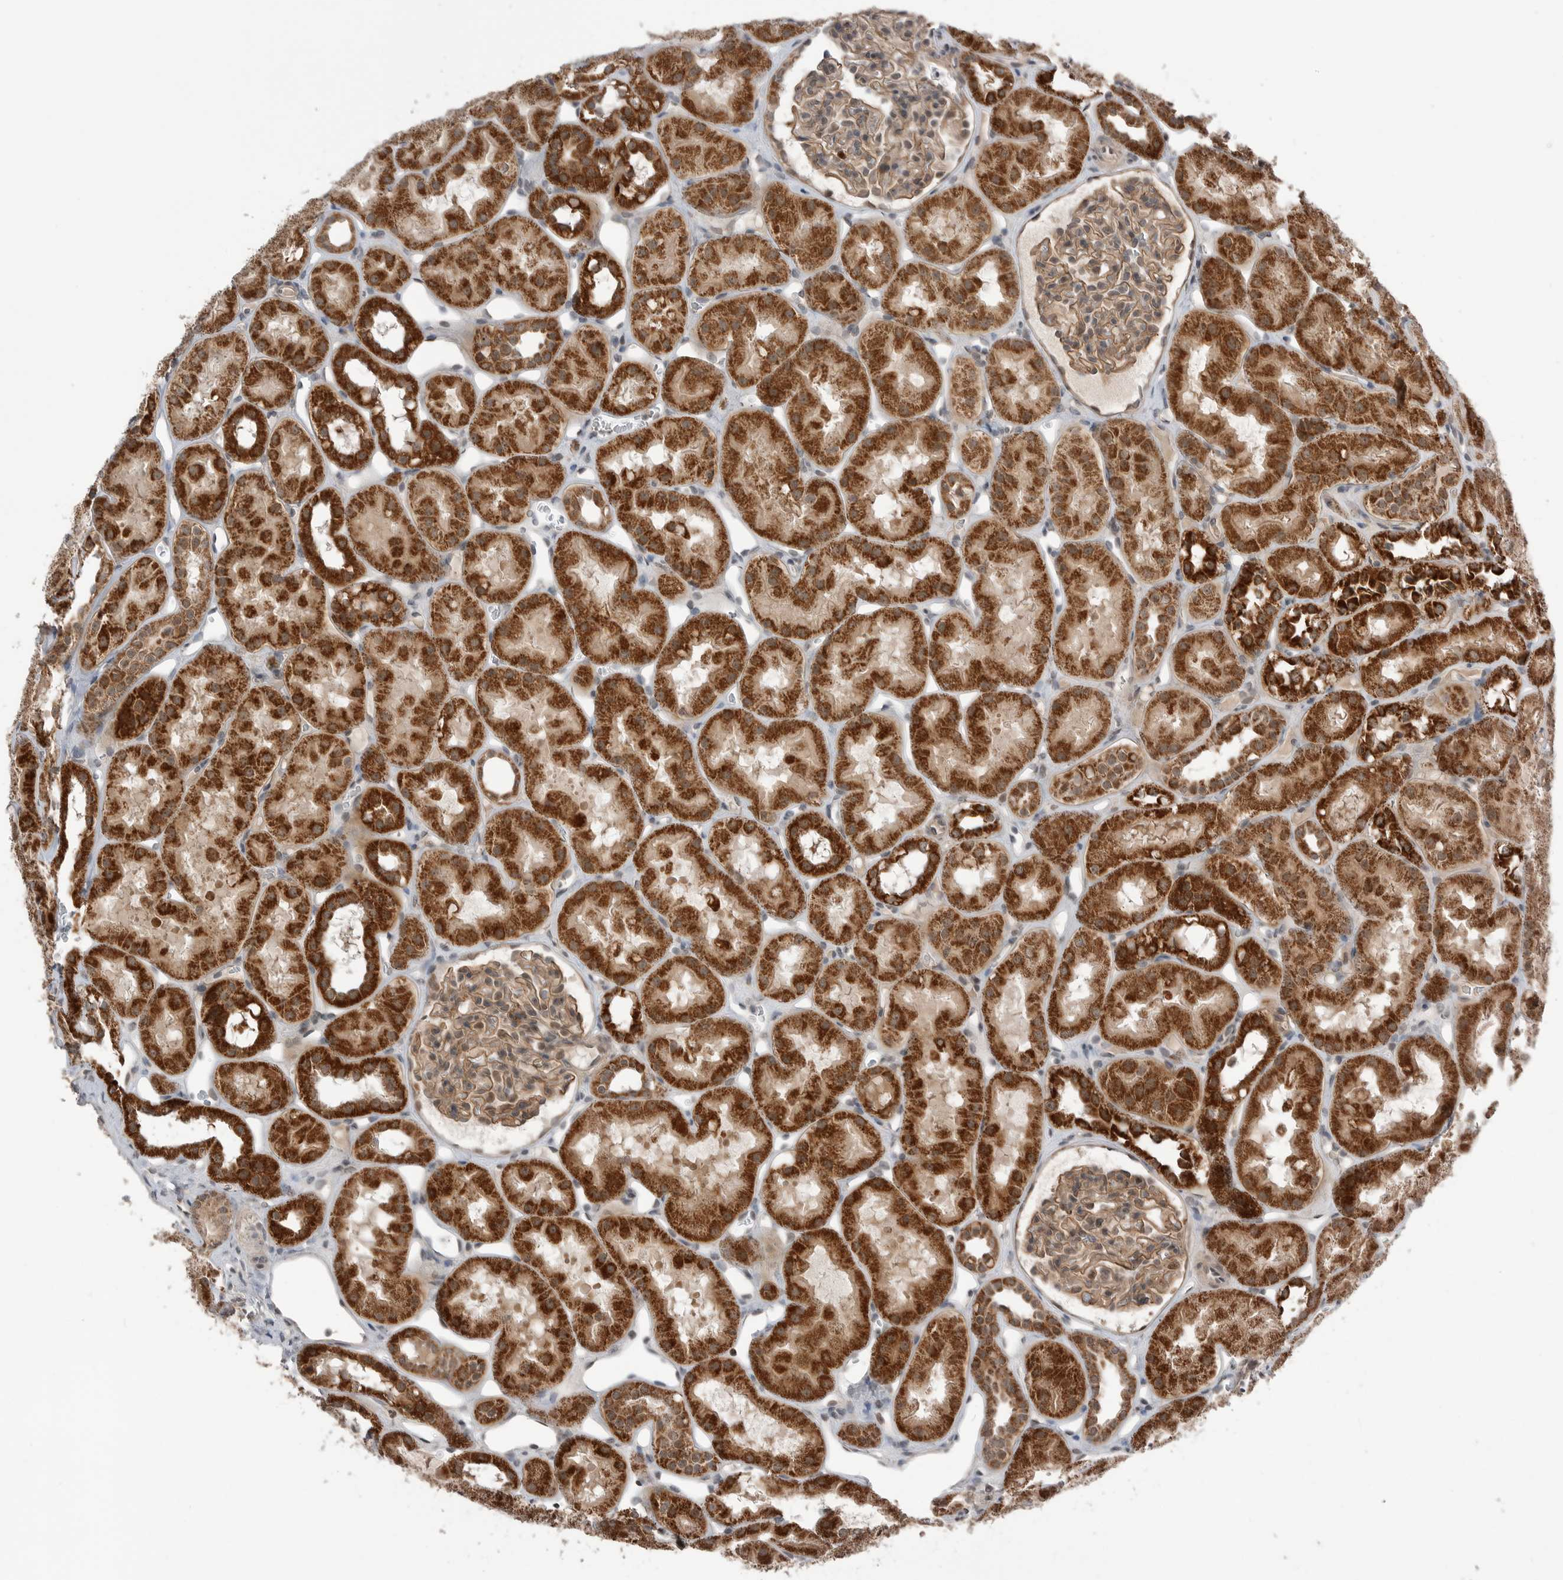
{"staining": {"intensity": "moderate", "quantity": ">75%", "location": "cytoplasmic/membranous"}, "tissue": "kidney", "cell_type": "Cells in glomeruli", "image_type": "normal", "snomed": [{"axis": "morphology", "description": "Normal tissue, NOS"}, {"axis": "topography", "description": "Kidney"}], "caption": "Kidney stained with immunohistochemistry (IHC) demonstrates moderate cytoplasmic/membranous staining in about >75% of cells in glomeruli.", "gene": "NTAQ1", "patient": {"sex": "male", "age": 16}}